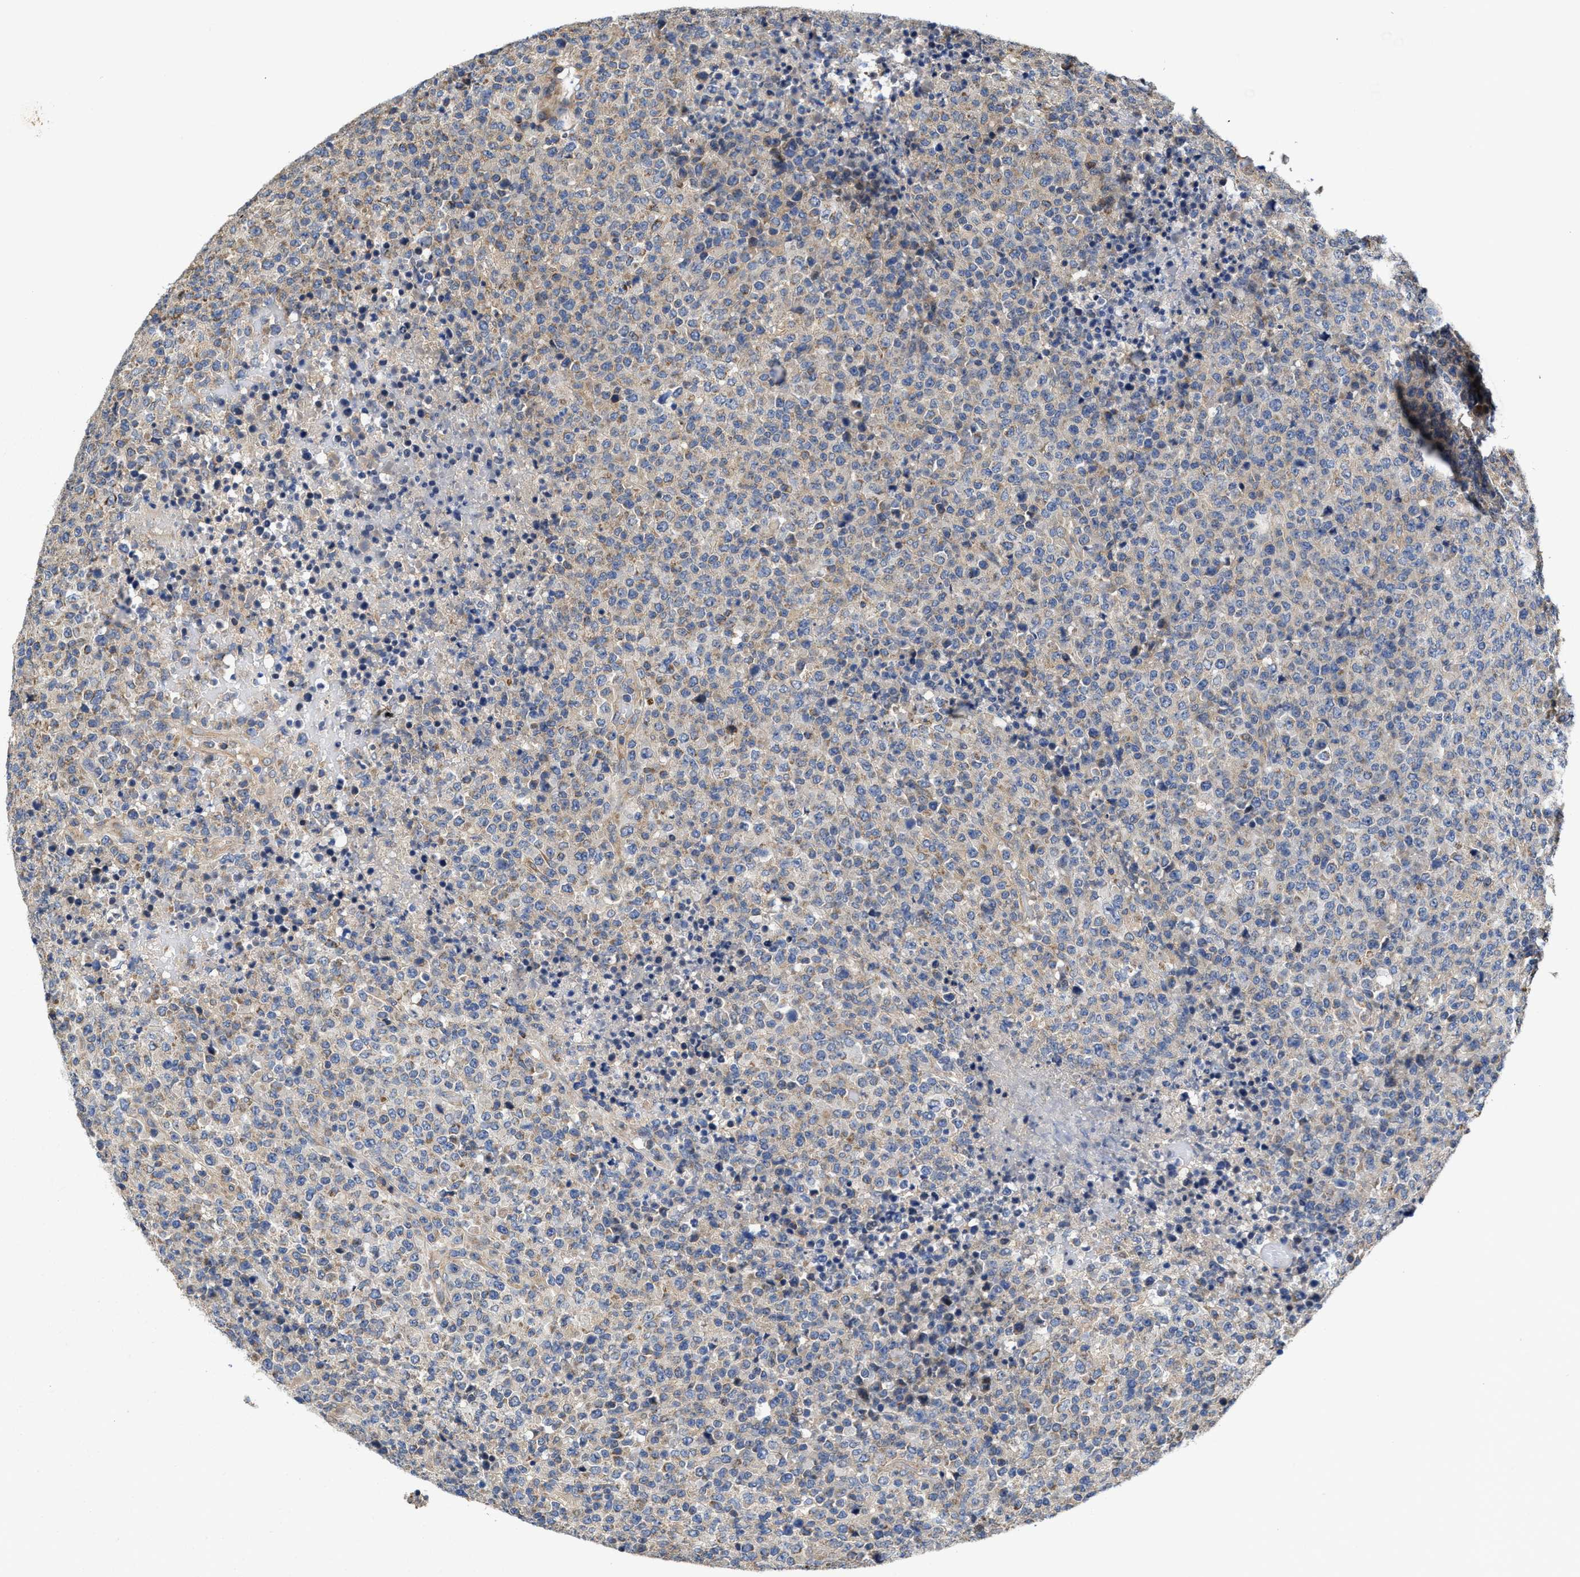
{"staining": {"intensity": "weak", "quantity": "<25%", "location": "cytoplasmic/membranous"}, "tissue": "lymphoma", "cell_type": "Tumor cells", "image_type": "cancer", "snomed": [{"axis": "morphology", "description": "Malignant lymphoma, non-Hodgkin's type, High grade"}, {"axis": "topography", "description": "Lymph node"}], "caption": "The histopathology image shows no staining of tumor cells in lymphoma.", "gene": "TRAF6", "patient": {"sex": "male", "age": 13}}